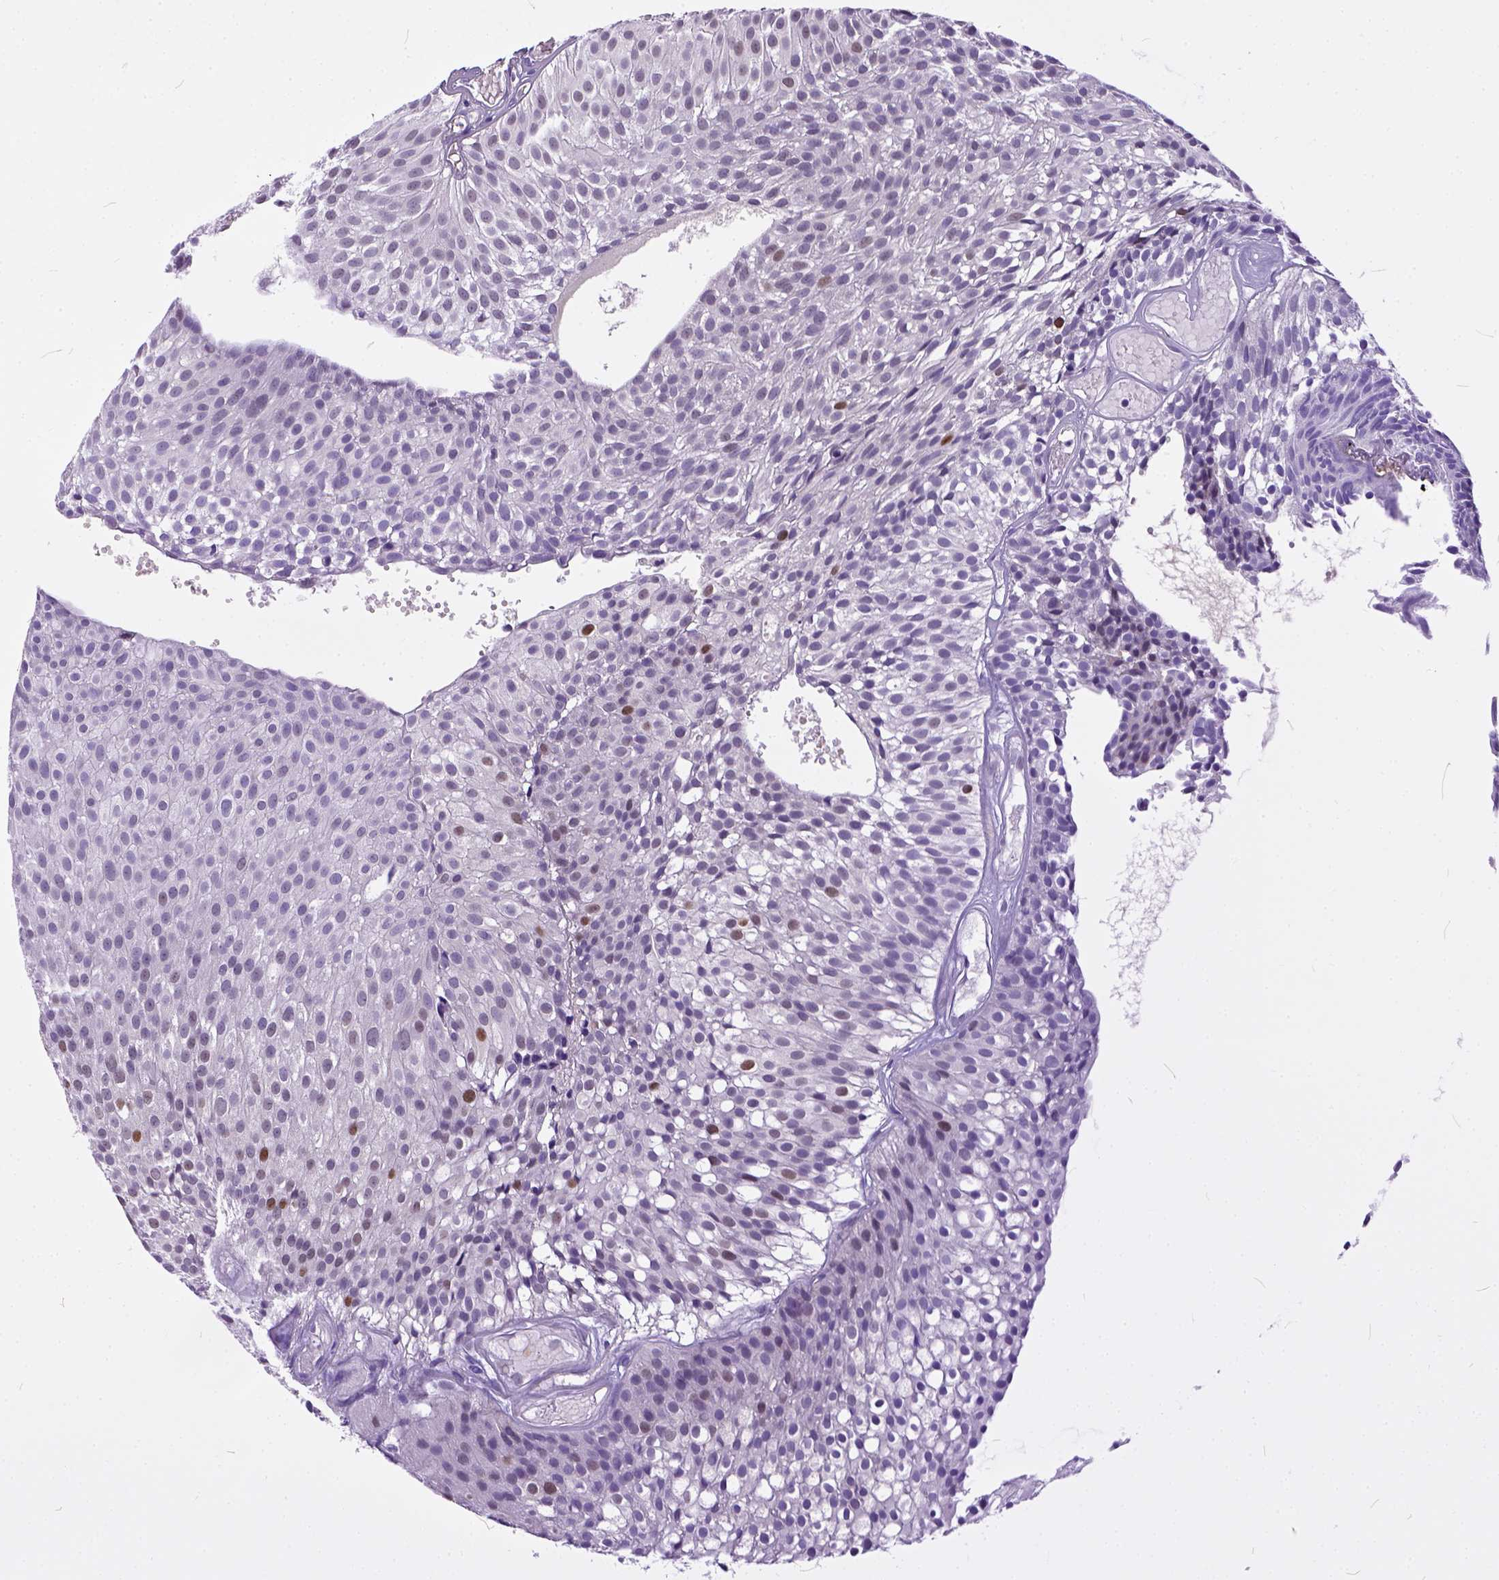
{"staining": {"intensity": "moderate", "quantity": "<25%", "location": "nuclear"}, "tissue": "urothelial cancer", "cell_type": "Tumor cells", "image_type": "cancer", "snomed": [{"axis": "morphology", "description": "Urothelial carcinoma, Low grade"}, {"axis": "topography", "description": "Urinary bladder"}], "caption": "A photomicrograph of urothelial cancer stained for a protein exhibits moderate nuclear brown staining in tumor cells.", "gene": "ERCC1", "patient": {"sex": "male", "age": 63}}